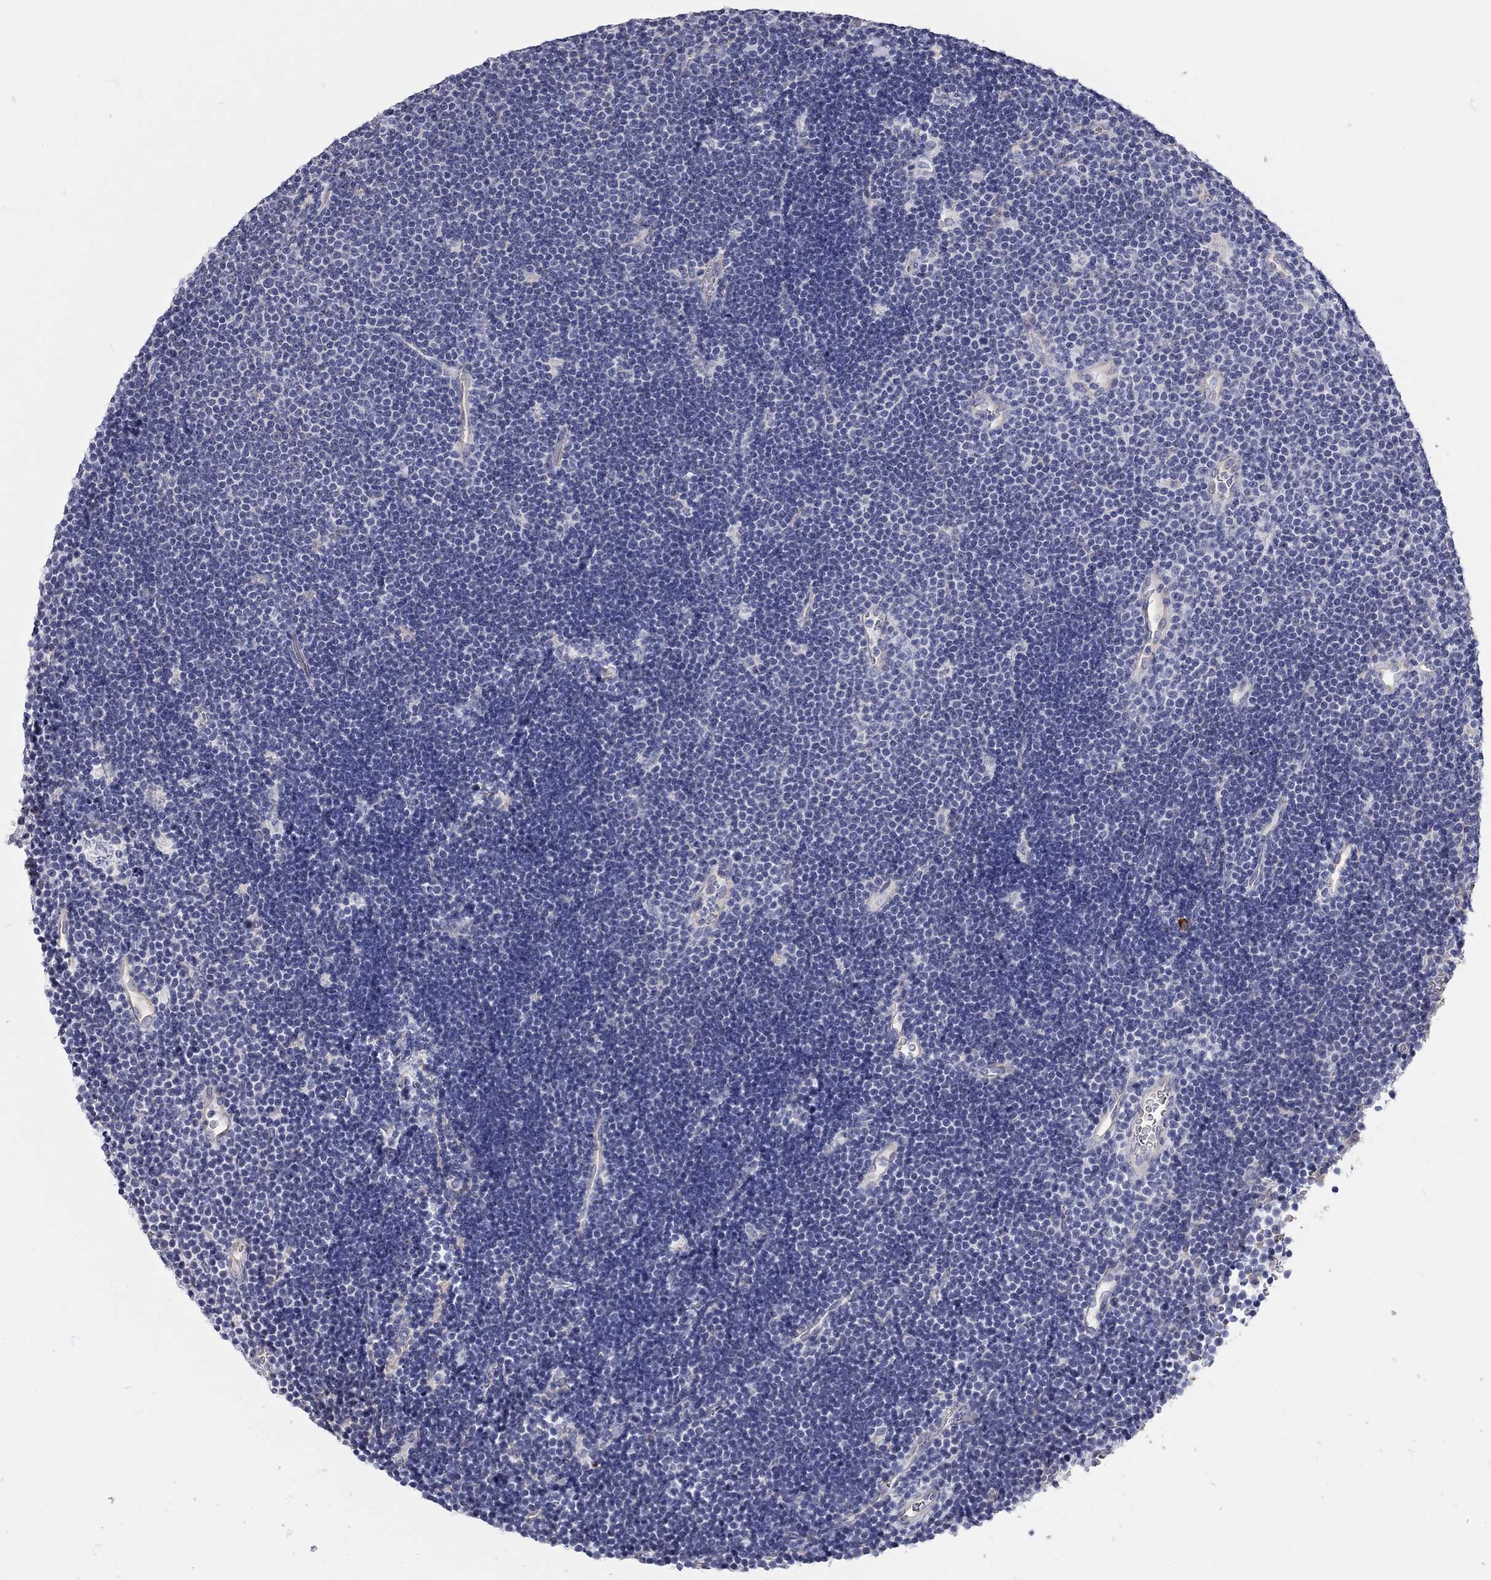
{"staining": {"intensity": "negative", "quantity": "none", "location": "none"}, "tissue": "lymphoma", "cell_type": "Tumor cells", "image_type": "cancer", "snomed": [{"axis": "morphology", "description": "Malignant lymphoma, non-Hodgkin's type, Low grade"}, {"axis": "topography", "description": "Brain"}], "caption": "DAB (3,3'-diaminobenzidine) immunohistochemical staining of low-grade malignant lymphoma, non-Hodgkin's type displays no significant staining in tumor cells.", "gene": "C10orf90", "patient": {"sex": "female", "age": 66}}